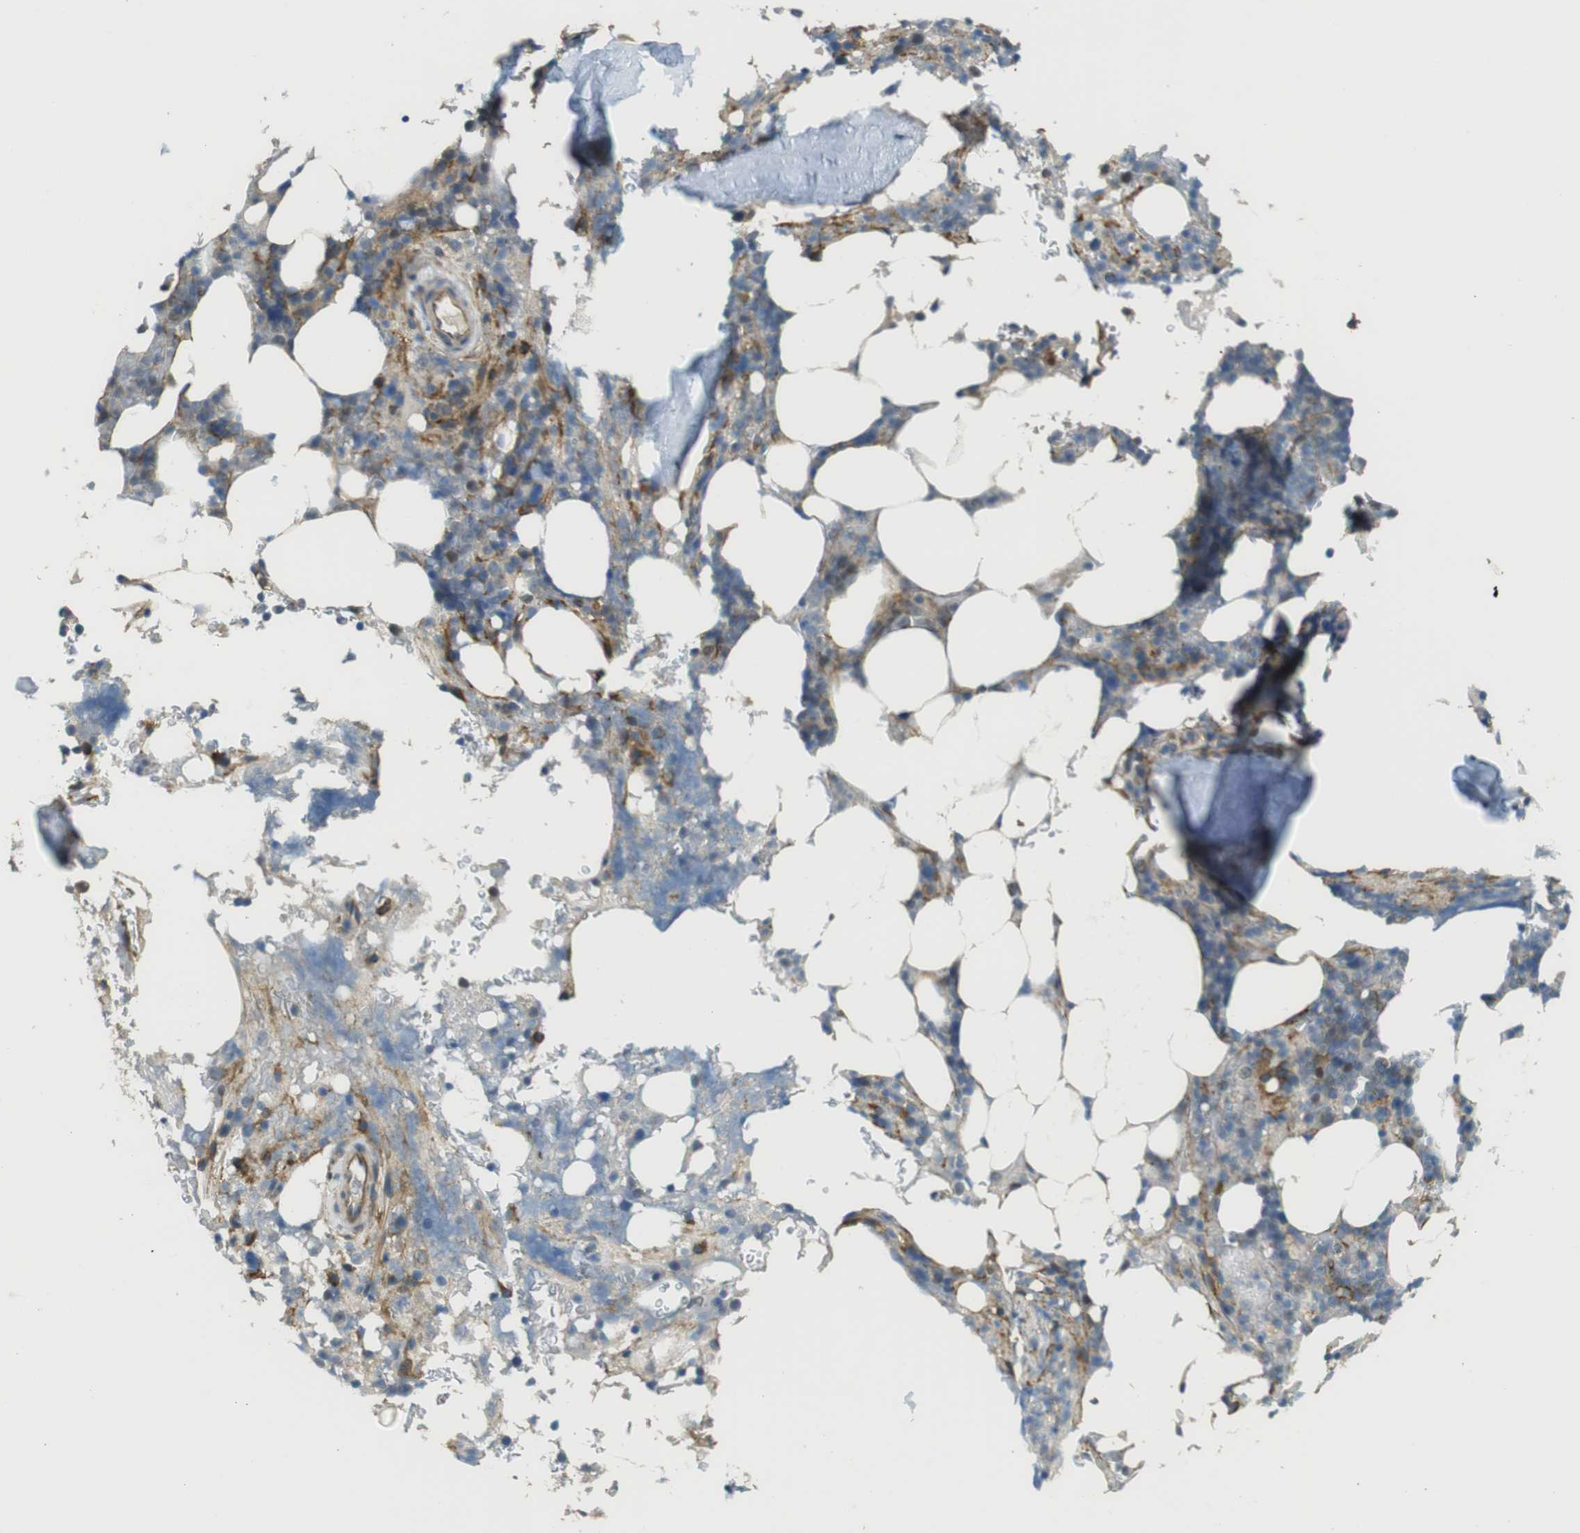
{"staining": {"intensity": "moderate", "quantity": "<25%", "location": "cytoplasmic/membranous"}, "tissue": "bone marrow", "cell_type": "Hematopoietic cells", "image_type": "normal", "snomed": [{"axis": "morphology", "description": "Normal tissue, NOS"}, {"axis": "topography", "description": "Bone marrow"}], "caption": "The immunohistochemical stain shows moderate cytoplasmic/membranous expression in hematopoietic cells of normal bone marrow. (DAB IHC, brown staining for protein, blue staining for nuclei).", "gene": "ABHD15", "patient": {"sex": "female", "age": 73}}